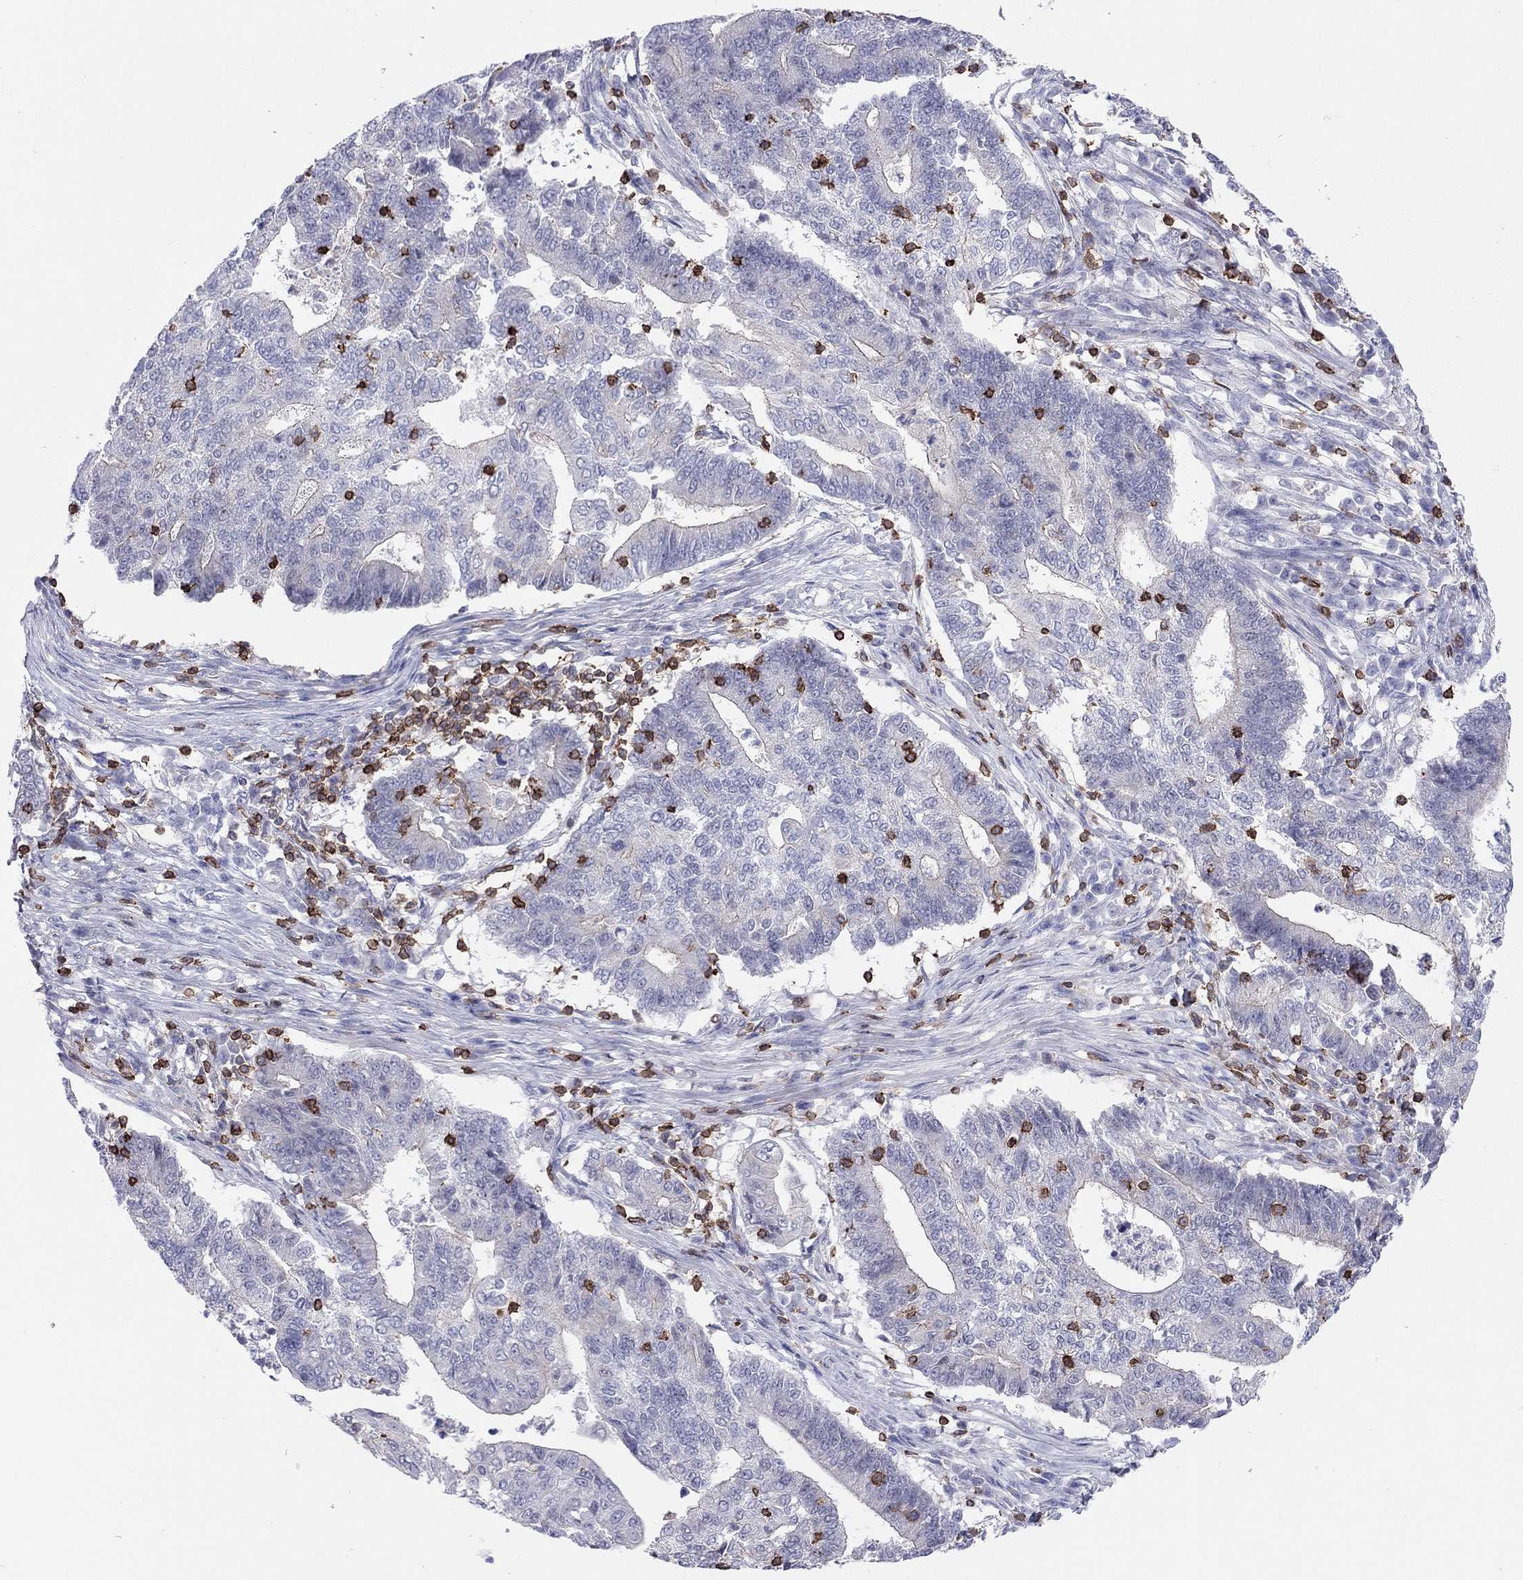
{"staining": {"intensity": "negative", "quantity": "none", "location": "none"}, "tissue": "endometrial cancer", "cell_type": "Tumor cells", "image_type": "cancer", "snomed": [{"axis": "morphology", "description": "Adenocarcinoma, NOS"}, {"axis": "topography", "description": "Uterus"}, {"axis": "topography", "description": "Endometrium"}], "caption": "Immunohistochemistry (IHC) of endometrial cancer (adenocarcinoma) shows no staining in tumor cells.", "gene": "MND1", "patient": {"sex": "female", "age": 54}}